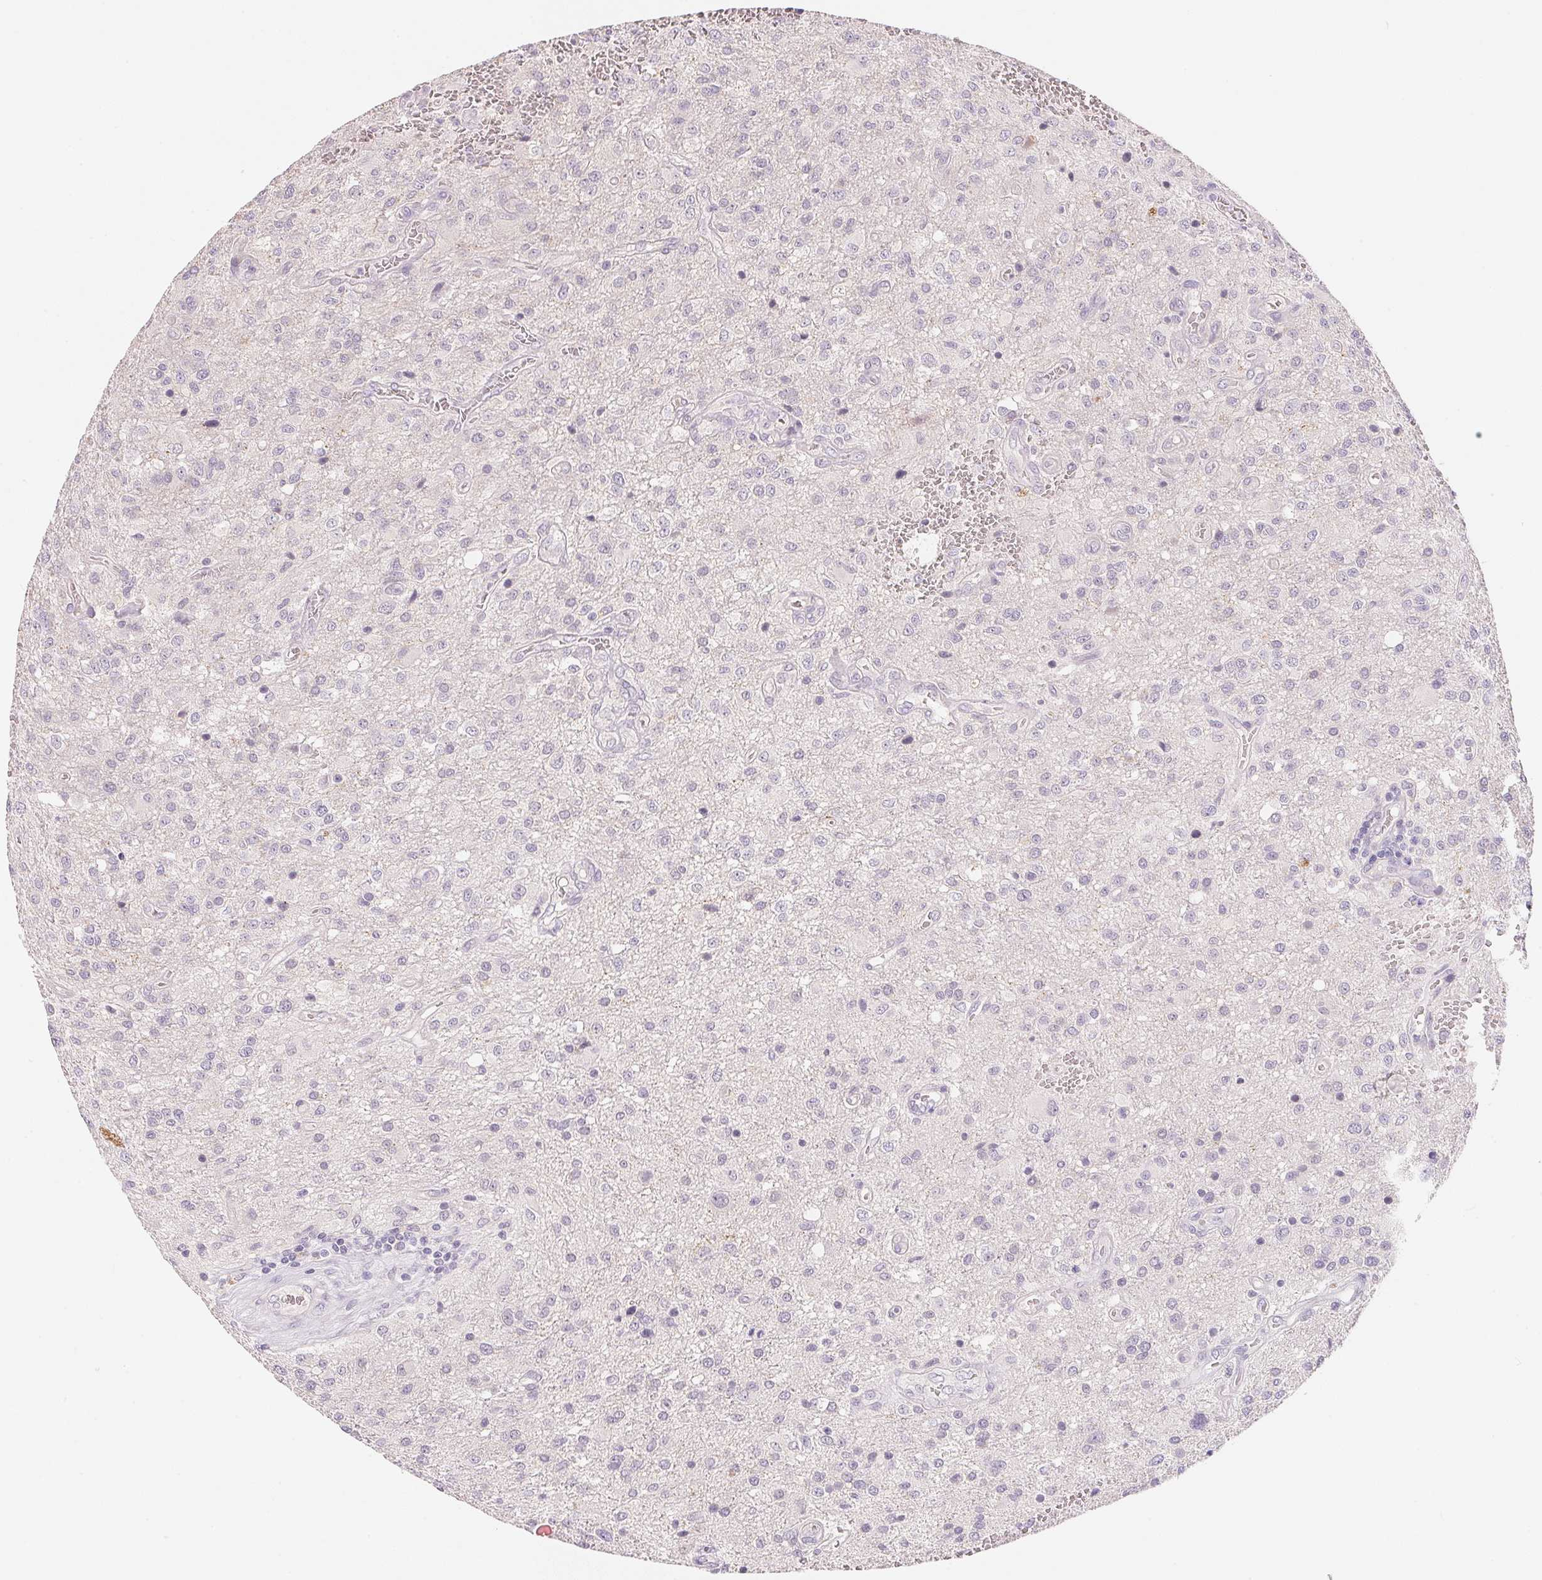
{"staining": {"intensity": "negative", "quantity": "none", "location": "none"}, "tissue": "glioma", "cell_type": "Tumor cells", "image_type": "cancer", "snomed": [{"axis": "morphology", "description": "Glioma, malignant, Low grade"}, {"axis": "topography", "description": "Brain"}], "caption": "Immunohistochemical staining of human glioma displays no significant staining in tumor cells. (DAB IHC with hematoxylin counter stain).", "gene": "MCOLN3", "patient": {"sex": "male", "age": 66}}